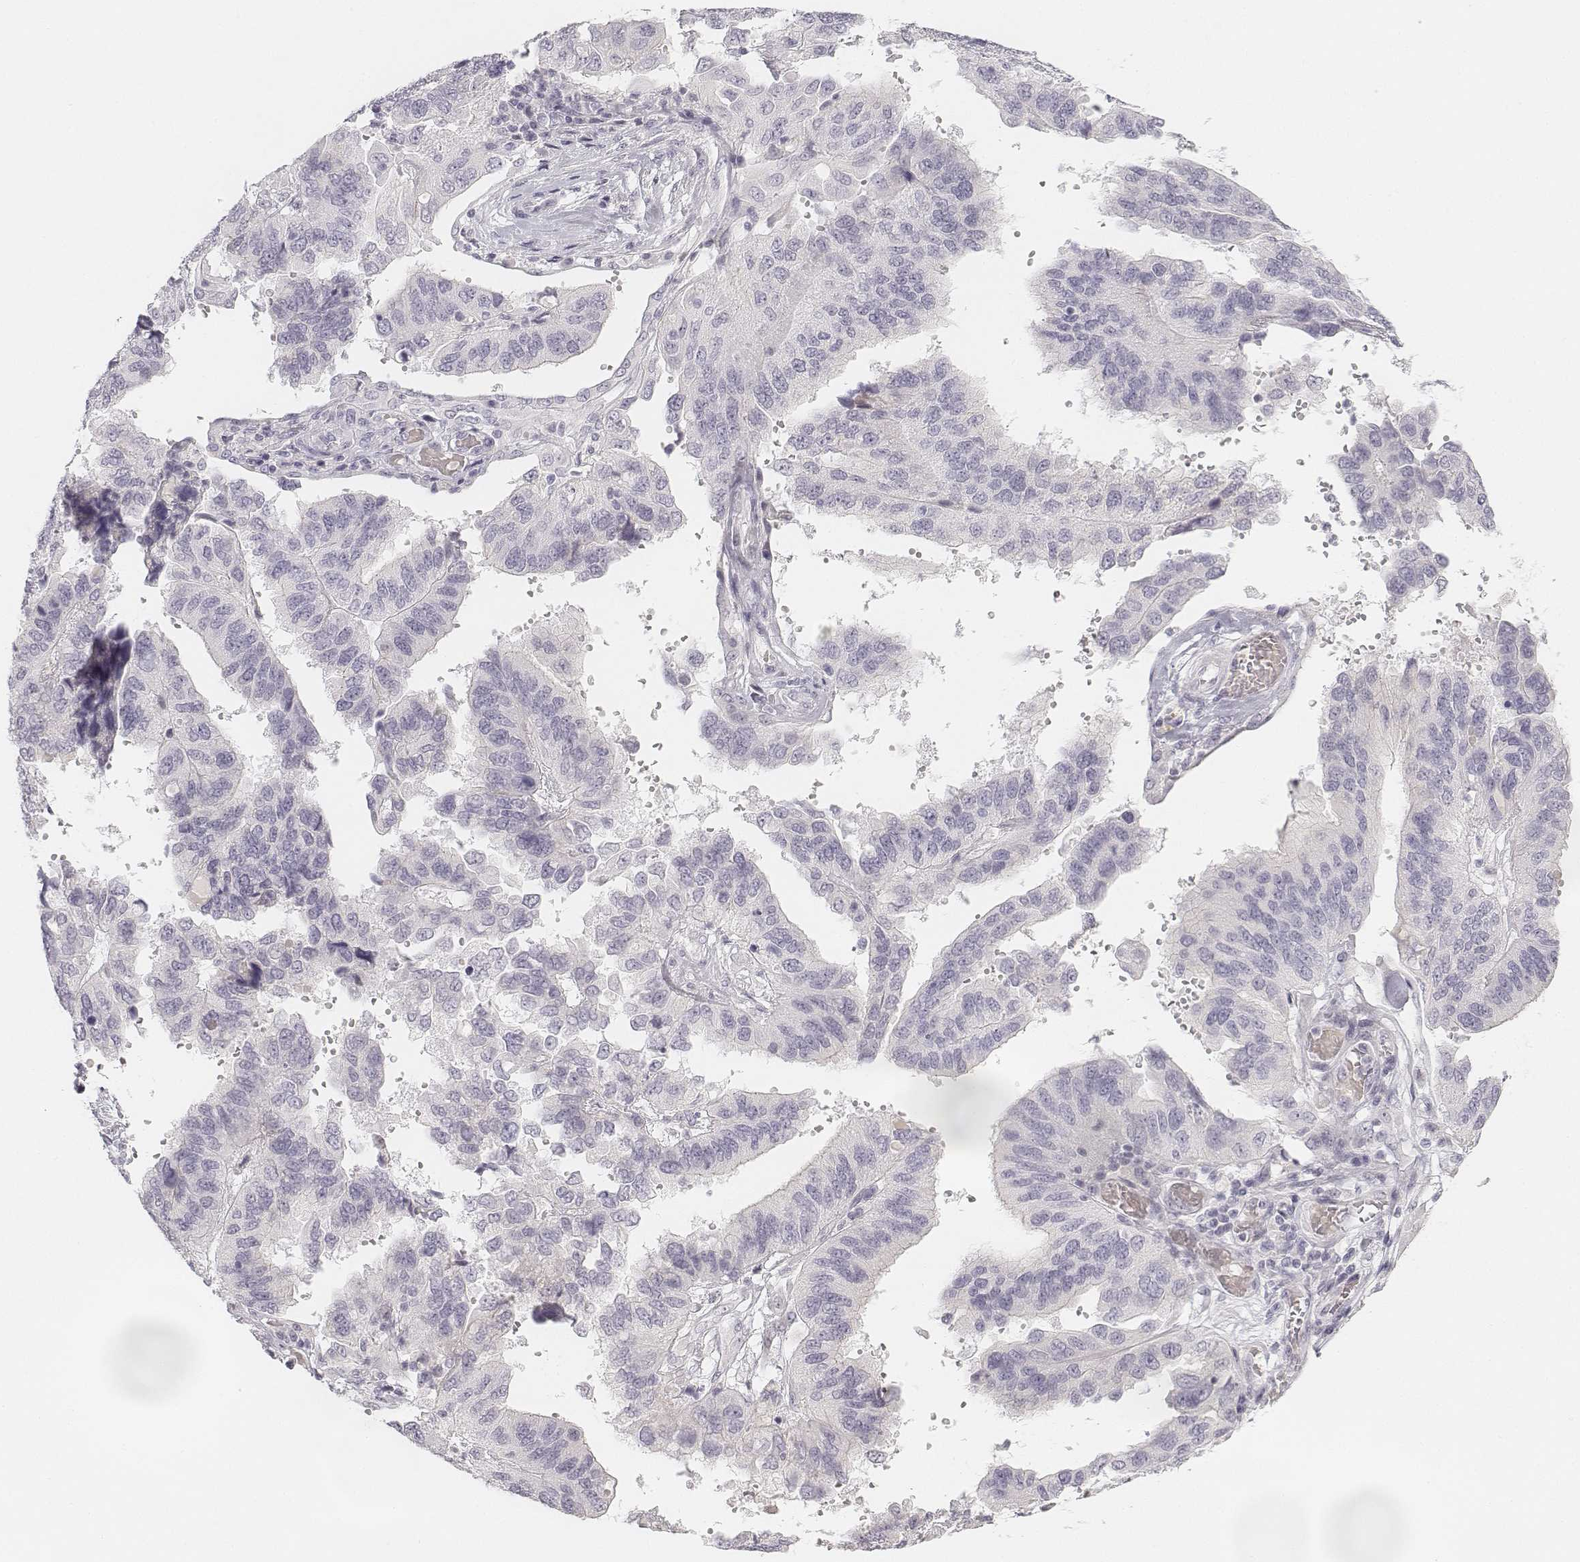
{"staining": {"intensity": "negative", "quantity": "none", "location": "none"}, "tissue": "ovarian cancer", "cell_type": "Tumor cells", "image_type": "cancer", "snomed": [{"axis": "morphology", "description": "Cystadenocarcinoma, serous, NOS"}, {"axis": "topography", "description": "Ovary"}], "caption": "This is an immunohistochemistry image of human ovarian cancer (serous cystadenocarcinoma). There is no expression in tumor cells.", "gene": "DSG4", "patient": {"sex": "female", "age": 79}}